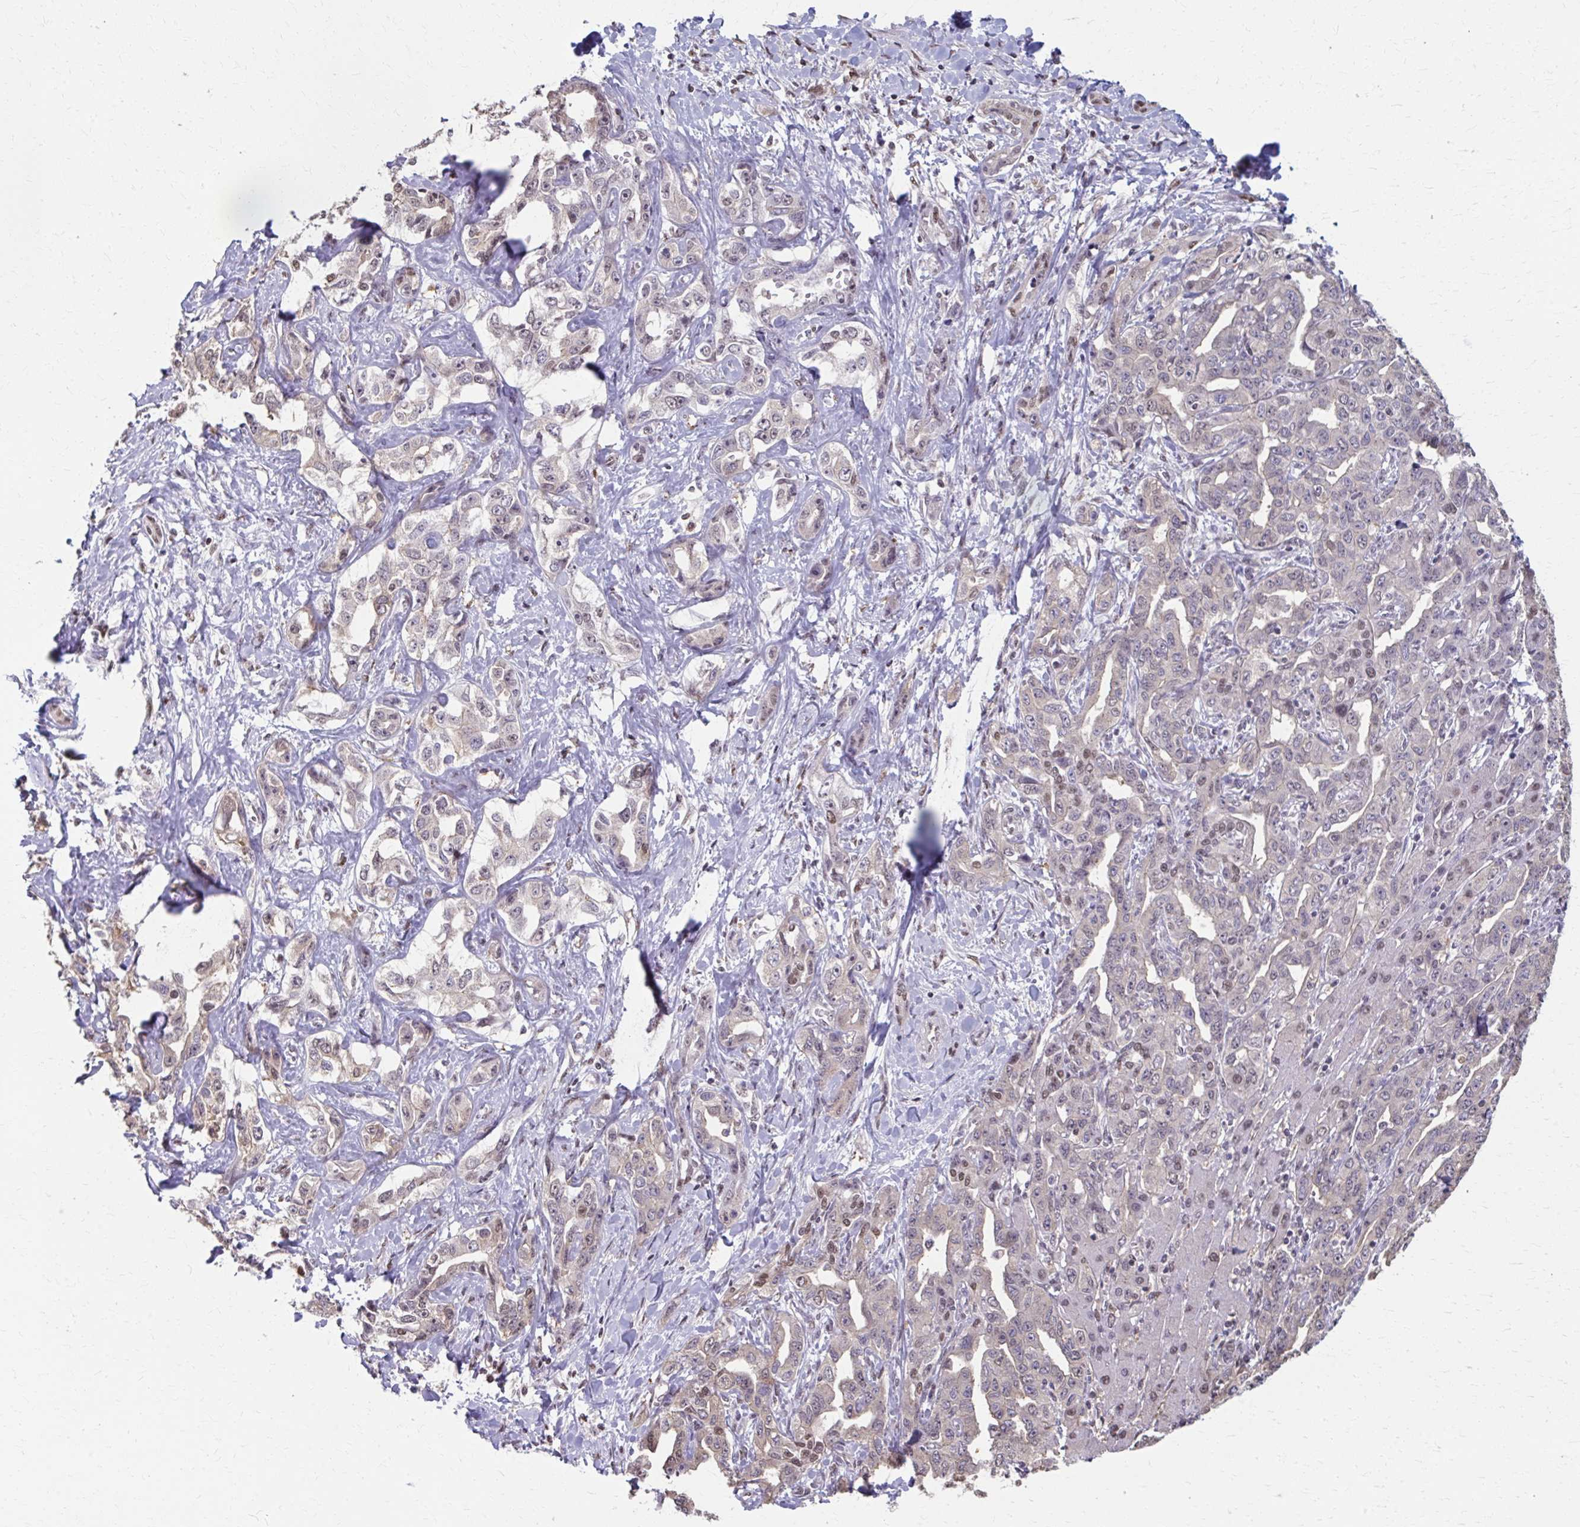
{"staining": {"intensity": "weak", "quantity": "<25%", "location": "nuclear"}, "tissue": "liver cancer", "cell_type": "Tumor cells", "image_type": "cancer", "snomed": [{"axis": "morphology", "description": "Cholangiocarcinoma"}, {"axis": "topography", "description": "Liver"}], "caption": "IHC micrograph of neoplastic tissue: liver cancer (cholangiocarcinoma) stained with DAB (3,3'-diaminobenzidine) displays no significant protein positivity in tumor cells.", "gene": "ING4", "patient": {"sex": "male", "age": 59}}